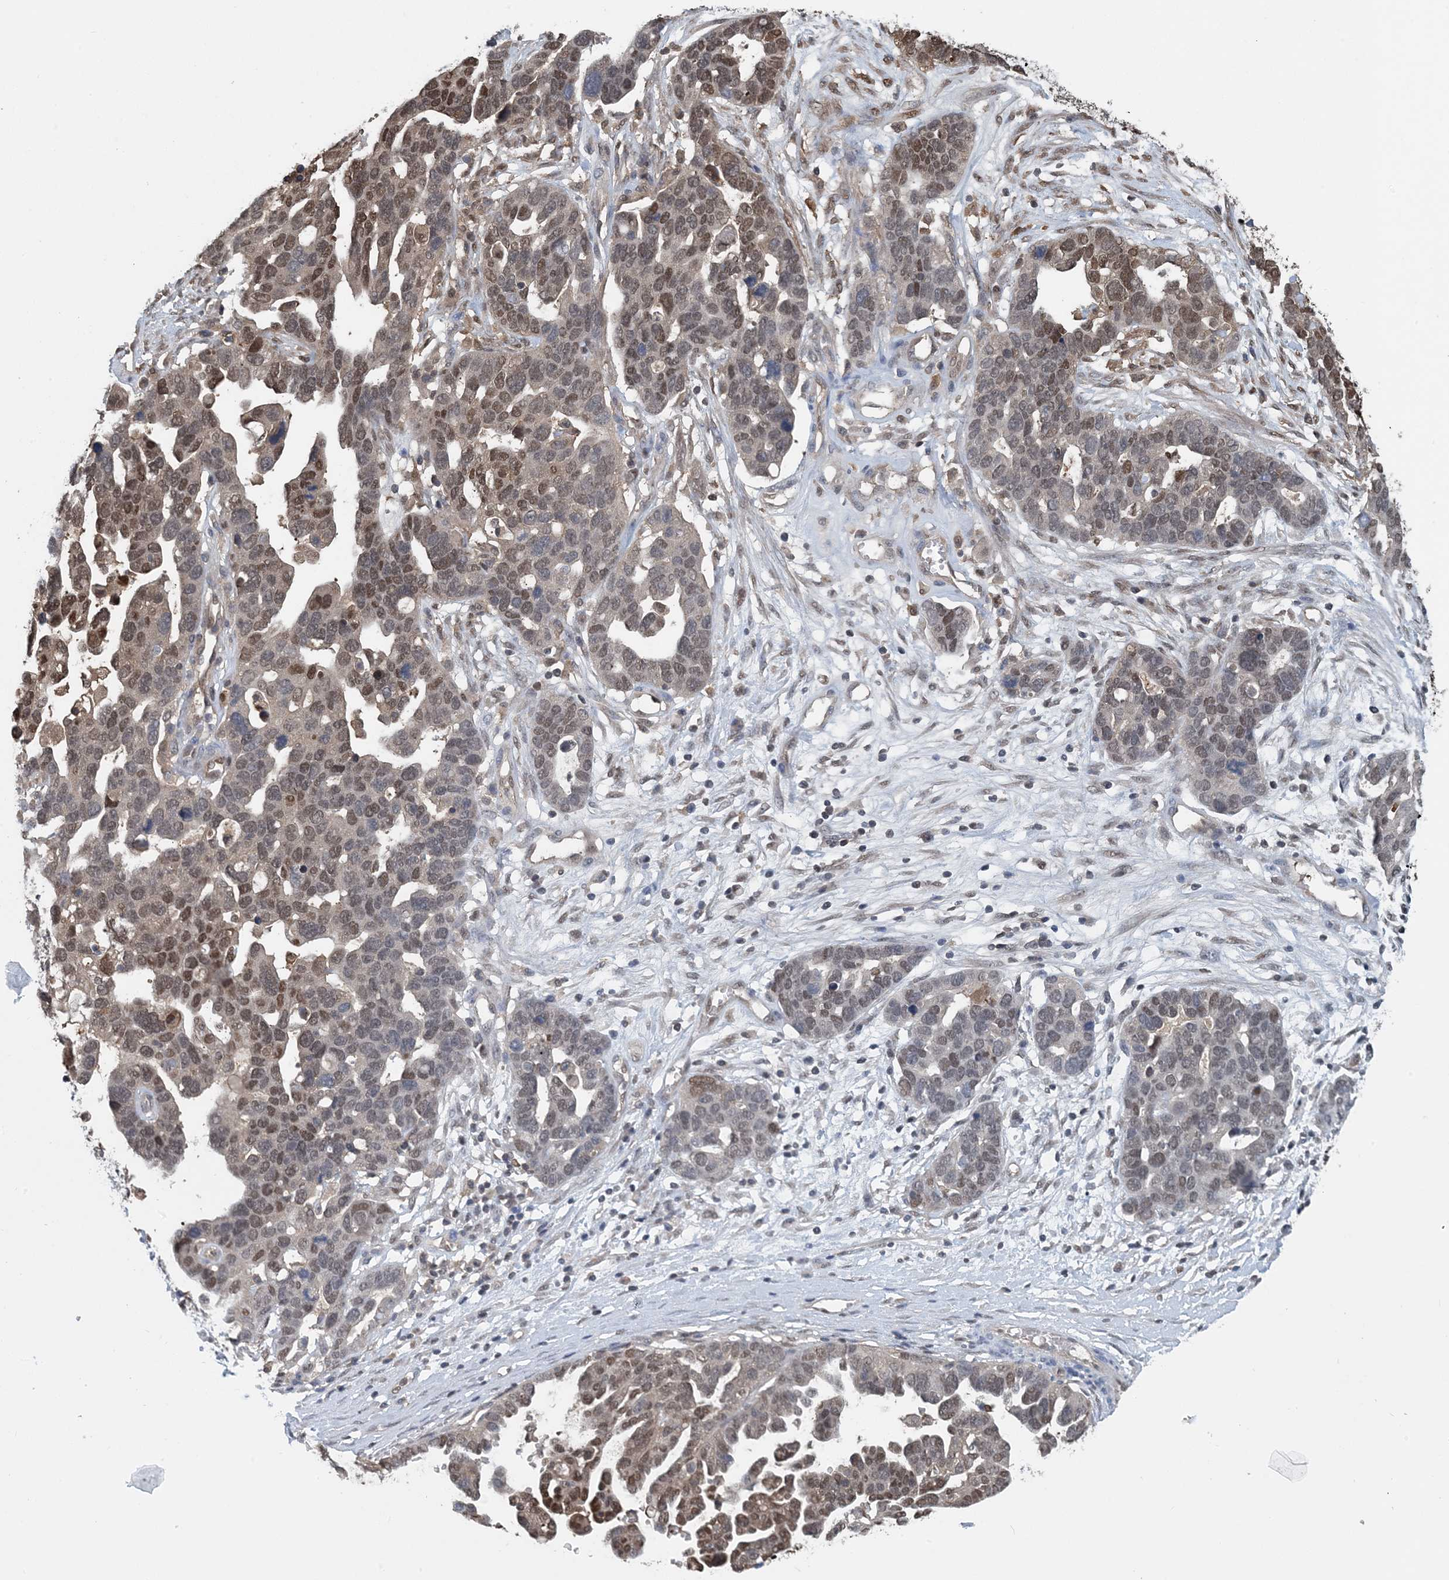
{"staining": {"intensity": "moderate", "quantity": ">75%", "location": "nuclear"}, "tissue": "ovarian cancer", "cell_type": "Tumor cells", "image_type": "cancer", "snomed": [{"axis": "morphology", "description": "Cystadenocarcinoma, serous, NOS"}, {"axis": "topography", "description": "Ovary"}], "caption": "DAB (3,3'-diaminobenzidine) immunohistochemical staining of human ovarian cancer (serous cystadenocarcinoma) demonstrates moderate nuclear protein expression in about >75% of tumor cells. (DAB = brown stain, brightfield microscopy at high magnification).", "gene": "HIKESHI", "patient": {"sex": "female", "age": 54}}